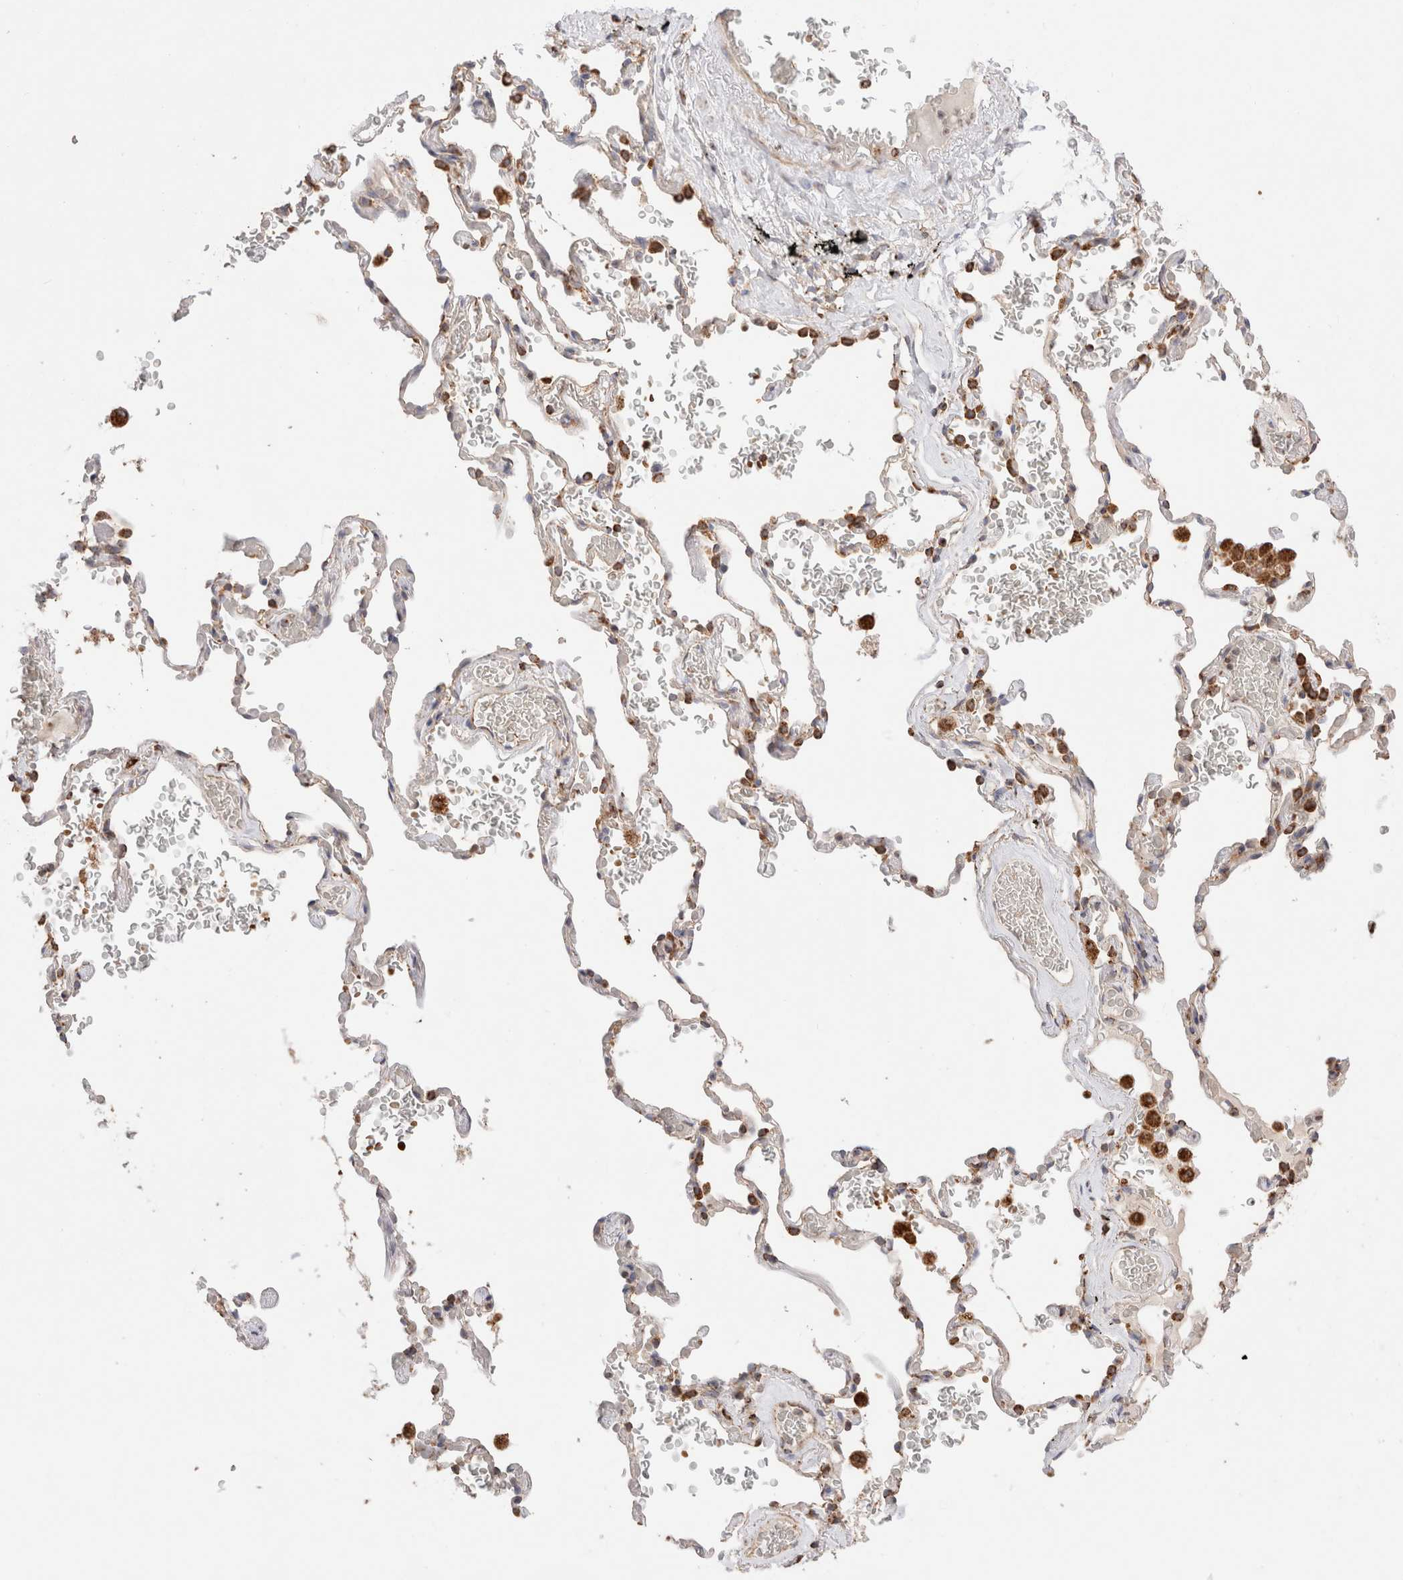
{"staining": {"intensity": "moderate", "quantity": ">75%", "location": "cytoplasmic/membranous"}, "tissue": "adipose tissue", "cell_type": "Adipocytes", "image_type": "normal", "snomed": [{"axis": "morphology", "description": "Normal tissue, NOS"}, {"axis": "topography", "description": "Cartilage tissue"}, {"axis": "topography", "description": "Lung"}], "caption": "Moderate cytoplasmic/membranous positivity is identified in about >75% of adipocytes in unremarkable adipose tissue.", "gene": "TMPPE", "patient": {"sex": "female", "age": 77}}